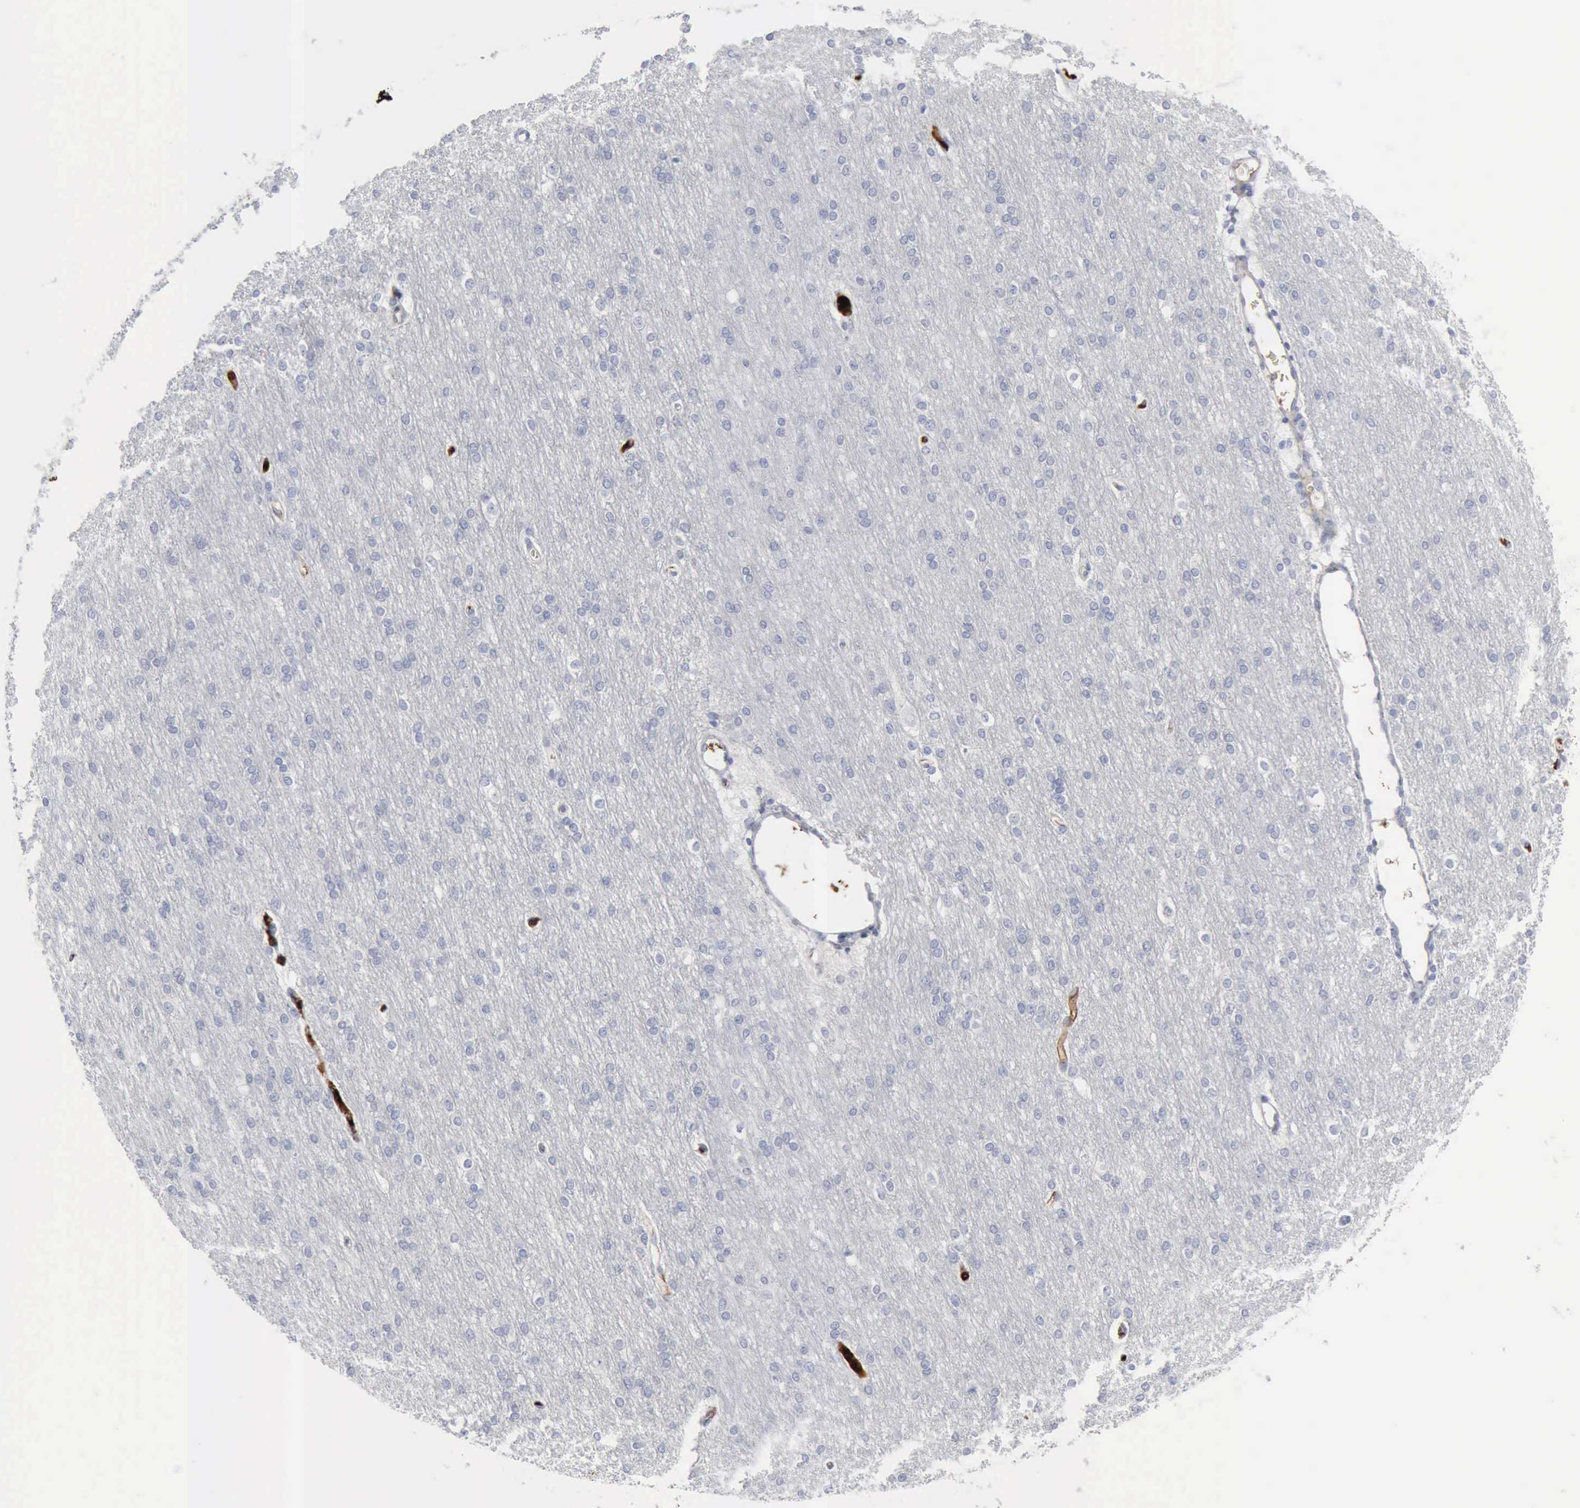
{"staining": {"intensity": "moderate", "quantity": "<25%", "location": "cytoplasmic/membranous"}, "tissue": "cerebral cortex", "cell_type": "Endothelial cells", "image_type": "normal", "snomed": [{"axis": "morphology", "description": "Normal tissue, NOS"}, {"axis": "morphology", "description": "Inflammation, NOS"}, {"axis": "topography", "description": "Cerebral cortex"}], "caption": "Endothelial cells demonstrate low levels of moderate cytoplasmic/membranous positivity in about <25% of cells in benign cerebral cortex.", "gene": "C4BPA", "patient": {"sex": "male", "age": 6}}